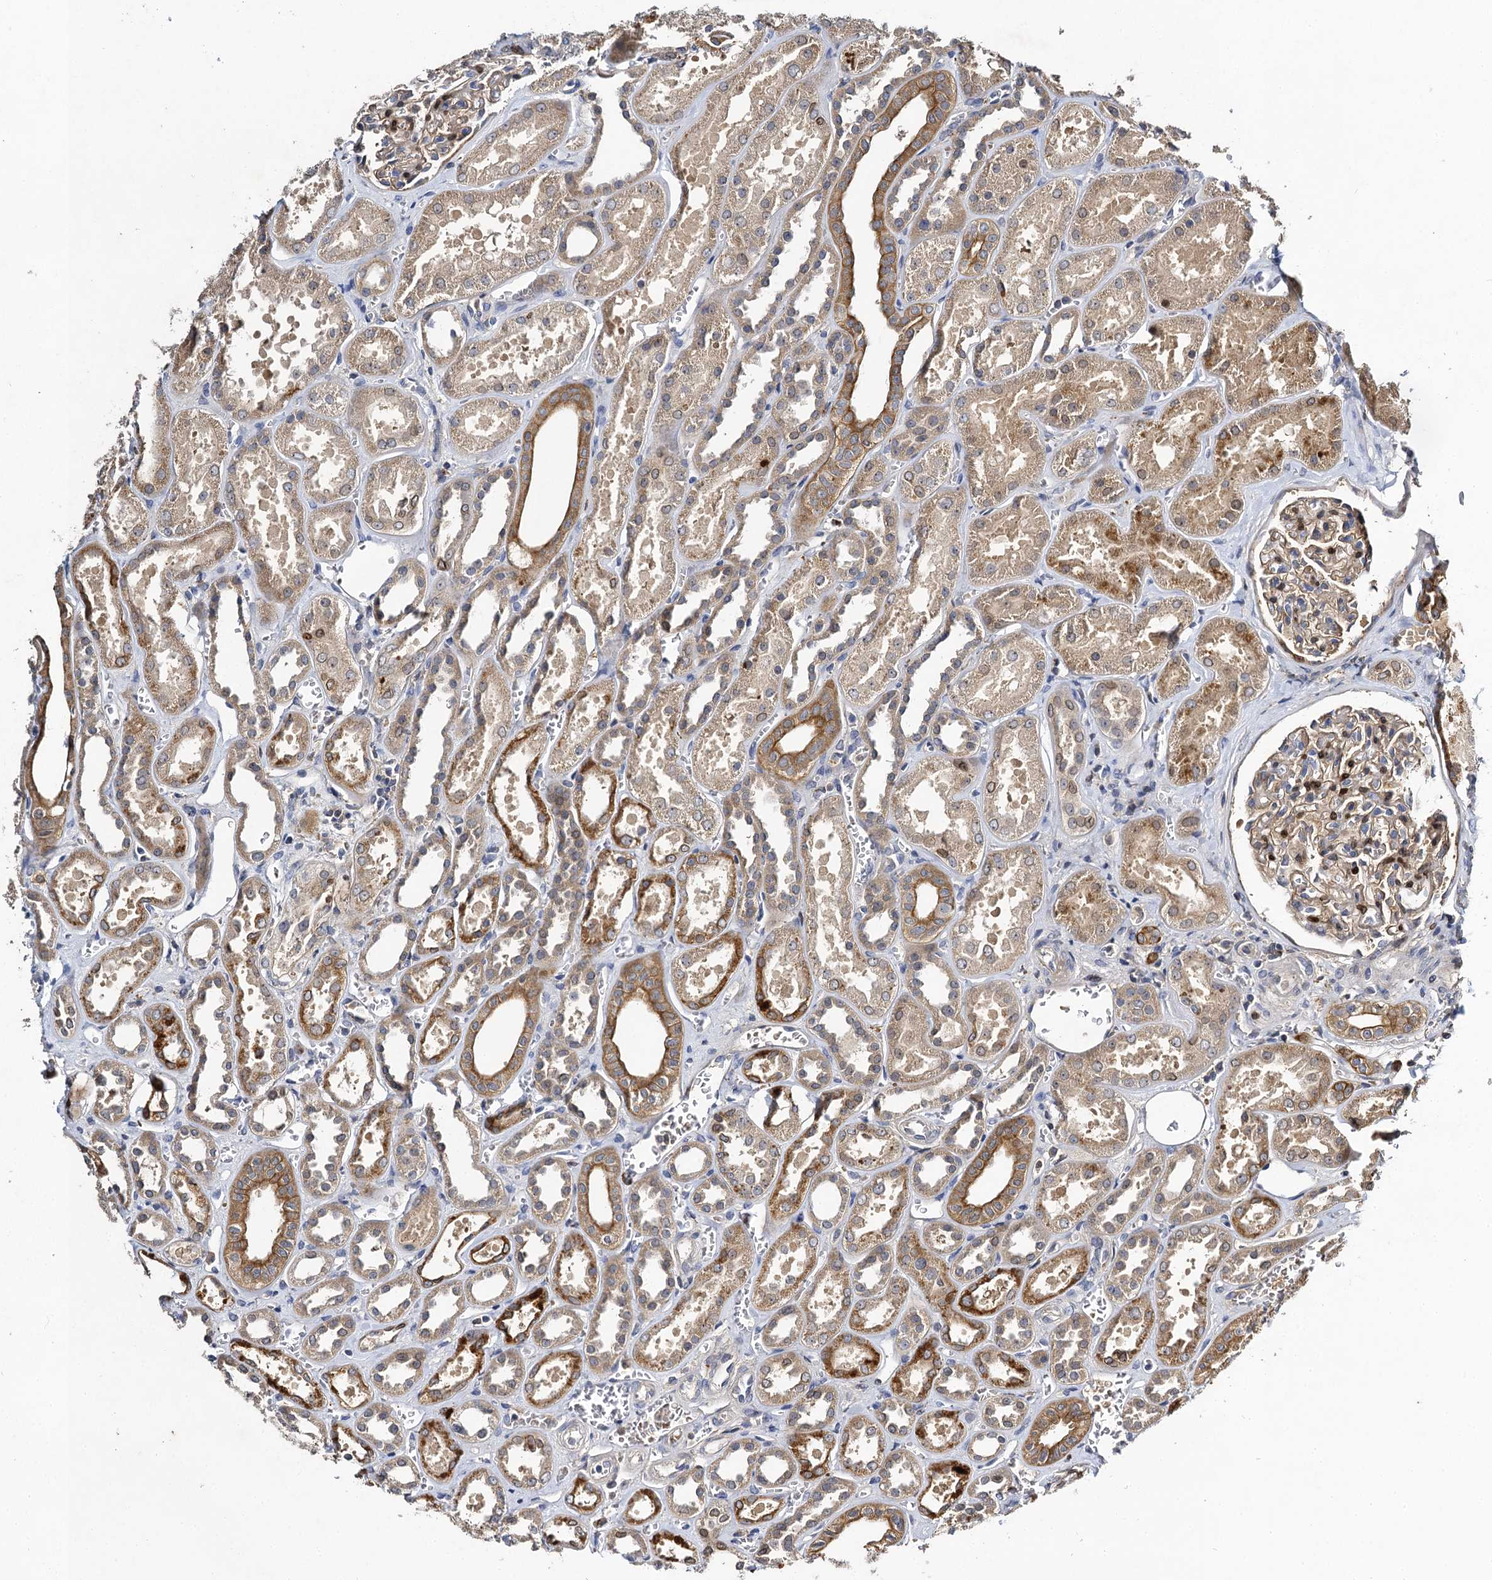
{"staining": {"intensity": "weak", "quantity": "25%-75%", "location": "cytoplasmic/membranous"}, "tissue": "kidney", "cell_type": "Cells in glomeruli", "image_type": "normal", "snomed": [{"axis": "morphology", "description": "Normal tissue, NOS"}, {"axis": "morphology", "description": "Adenocarcinoma, NOS"}, {"axis": "topography", "description": "Kidney"}], "caption": "About 25%-75% of cells in glomeruli in unremarkable human kidney show weak cytoplasmic/membranous protein positivity as visualized by brown immunohistochemical staining.", "gene": "SLC11A2", "patient": {"sex": "female", "age": 68}}